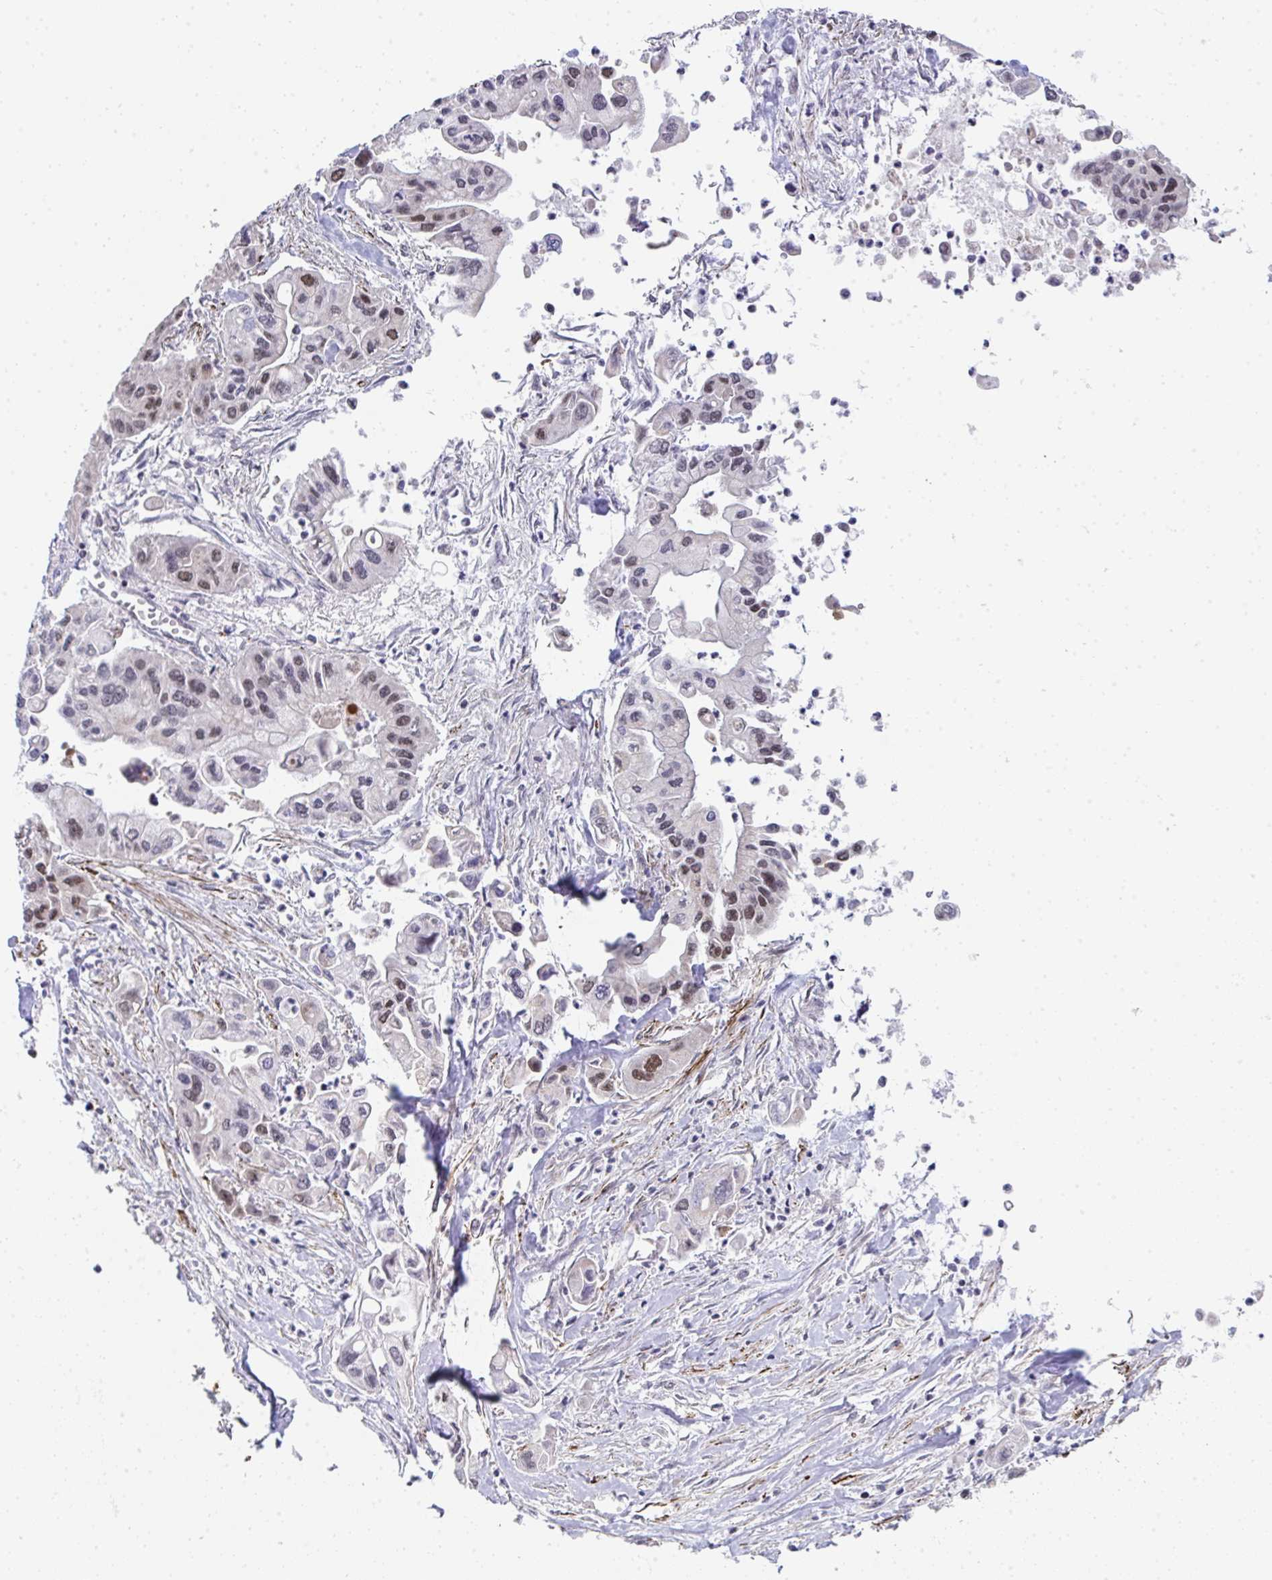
{"staining": {"intensity": "weak", "quantity": "25%-75%", "location": "nuclear"}, "tissue": "pancreatic cancer", "cell_type": "Tumor cells", "image_type": "cancer", "snomed": [{"axis": "morphology", "description": "Adenocarcinoma, NOS"}, {"axis": "topography", "description": "Pancreas"}], "caption": "Immunohistochemistry of human pancreatic cancer reveals low levels of weak nuclear positivity in about 25%-75% of tumor cells.", "gene": "GINS2", "patient": {"sex": "male", "age": 62}}